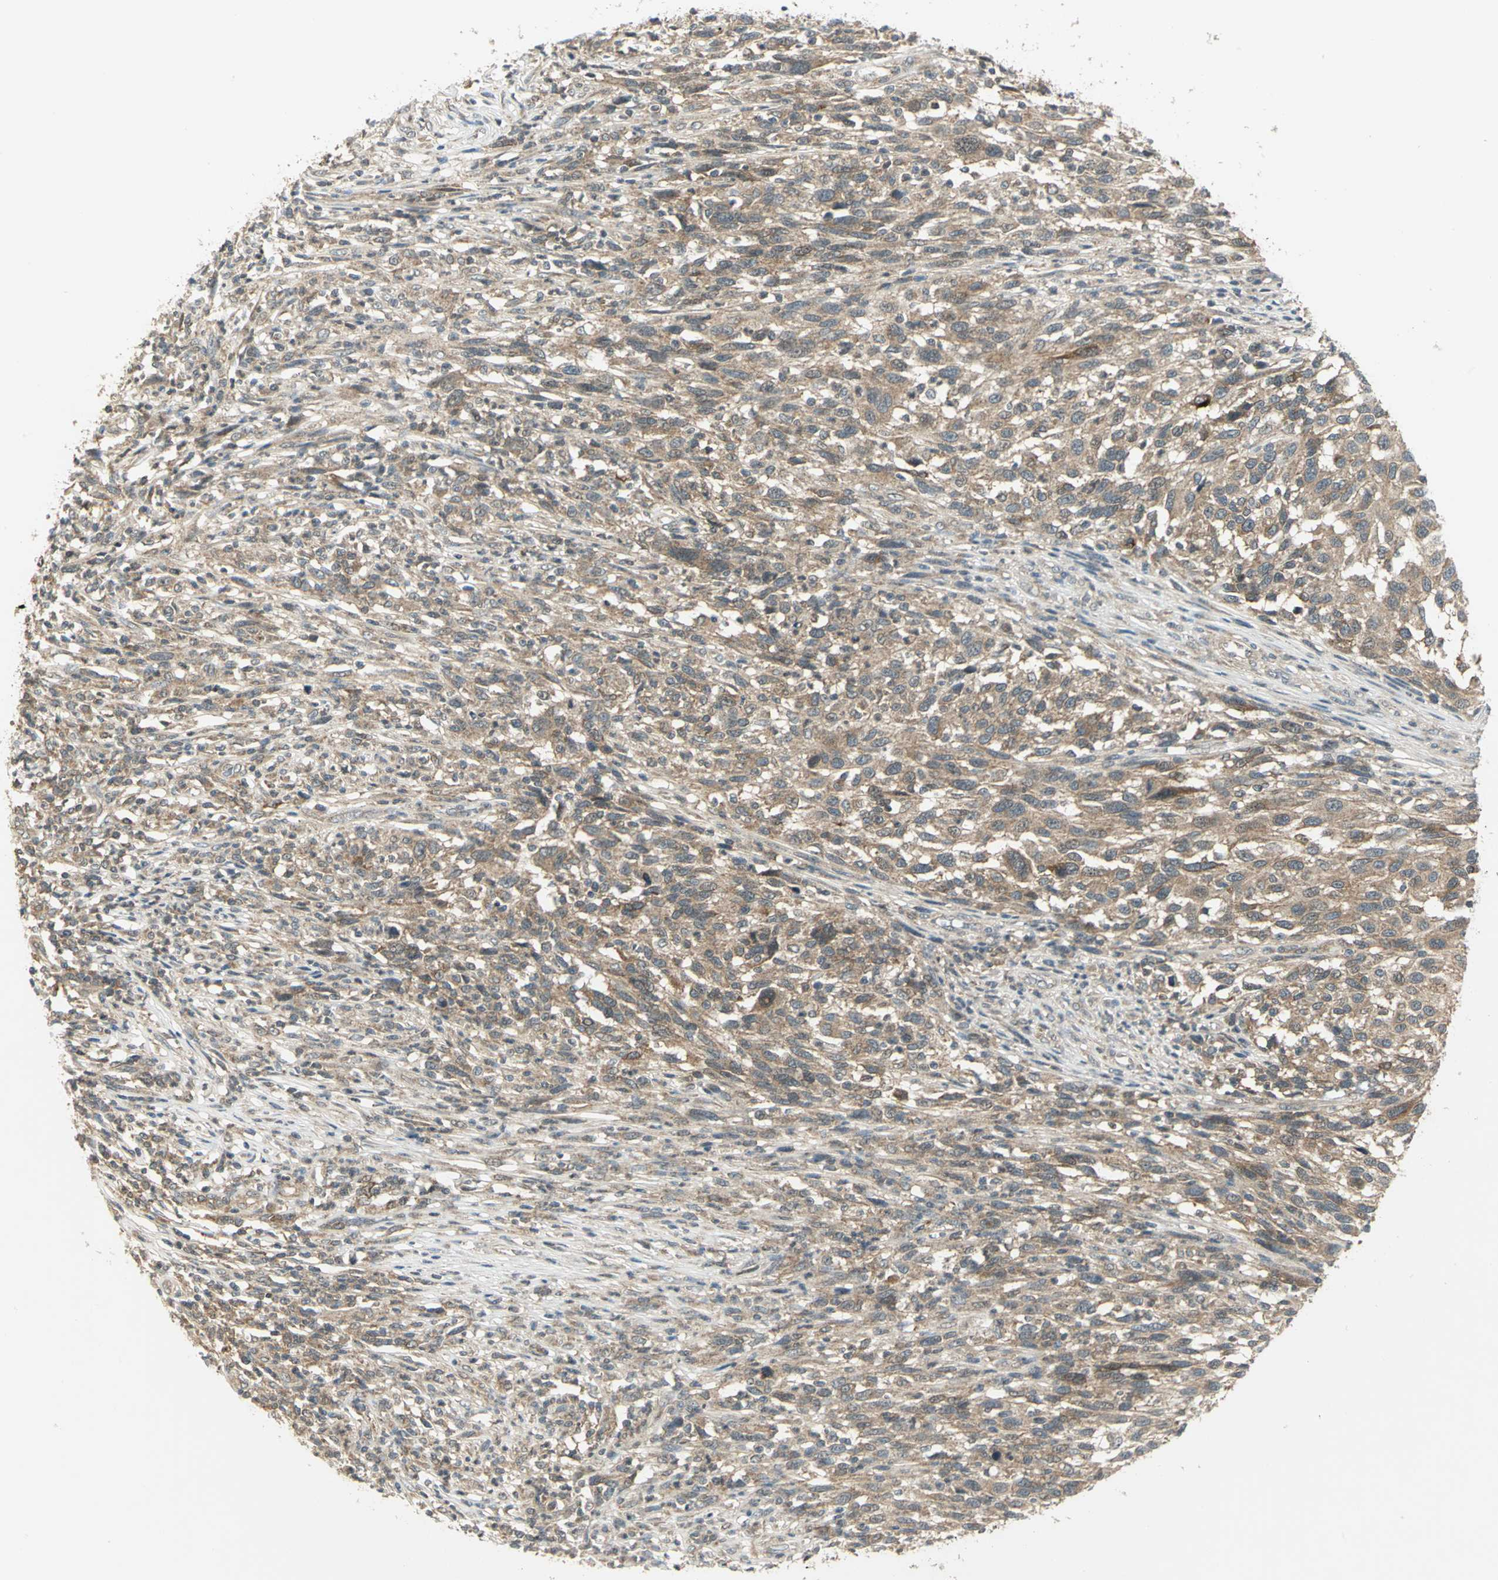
{"staining": {"intensity": "moderate", "quantity": ">75%", "location": "cytoplasmic/membranous"}, "tissue": "melanoma", "cell_type": "Tumor cells", "image_type": "cancer", "snomed": [{"axis": "morphology", "description": "Malignant melanoma, Metastatic site"}, {"axis": "topography", "description": "Lymph node"}], "caption": "Brown immunohistochemical staining in human melanoma exhibits moderate cytoplasmic/membranous expression in approximately >75% of tumor cells.", "gene": "MAPK8IP3", "patient": {"sex": "male", "age": 61}}